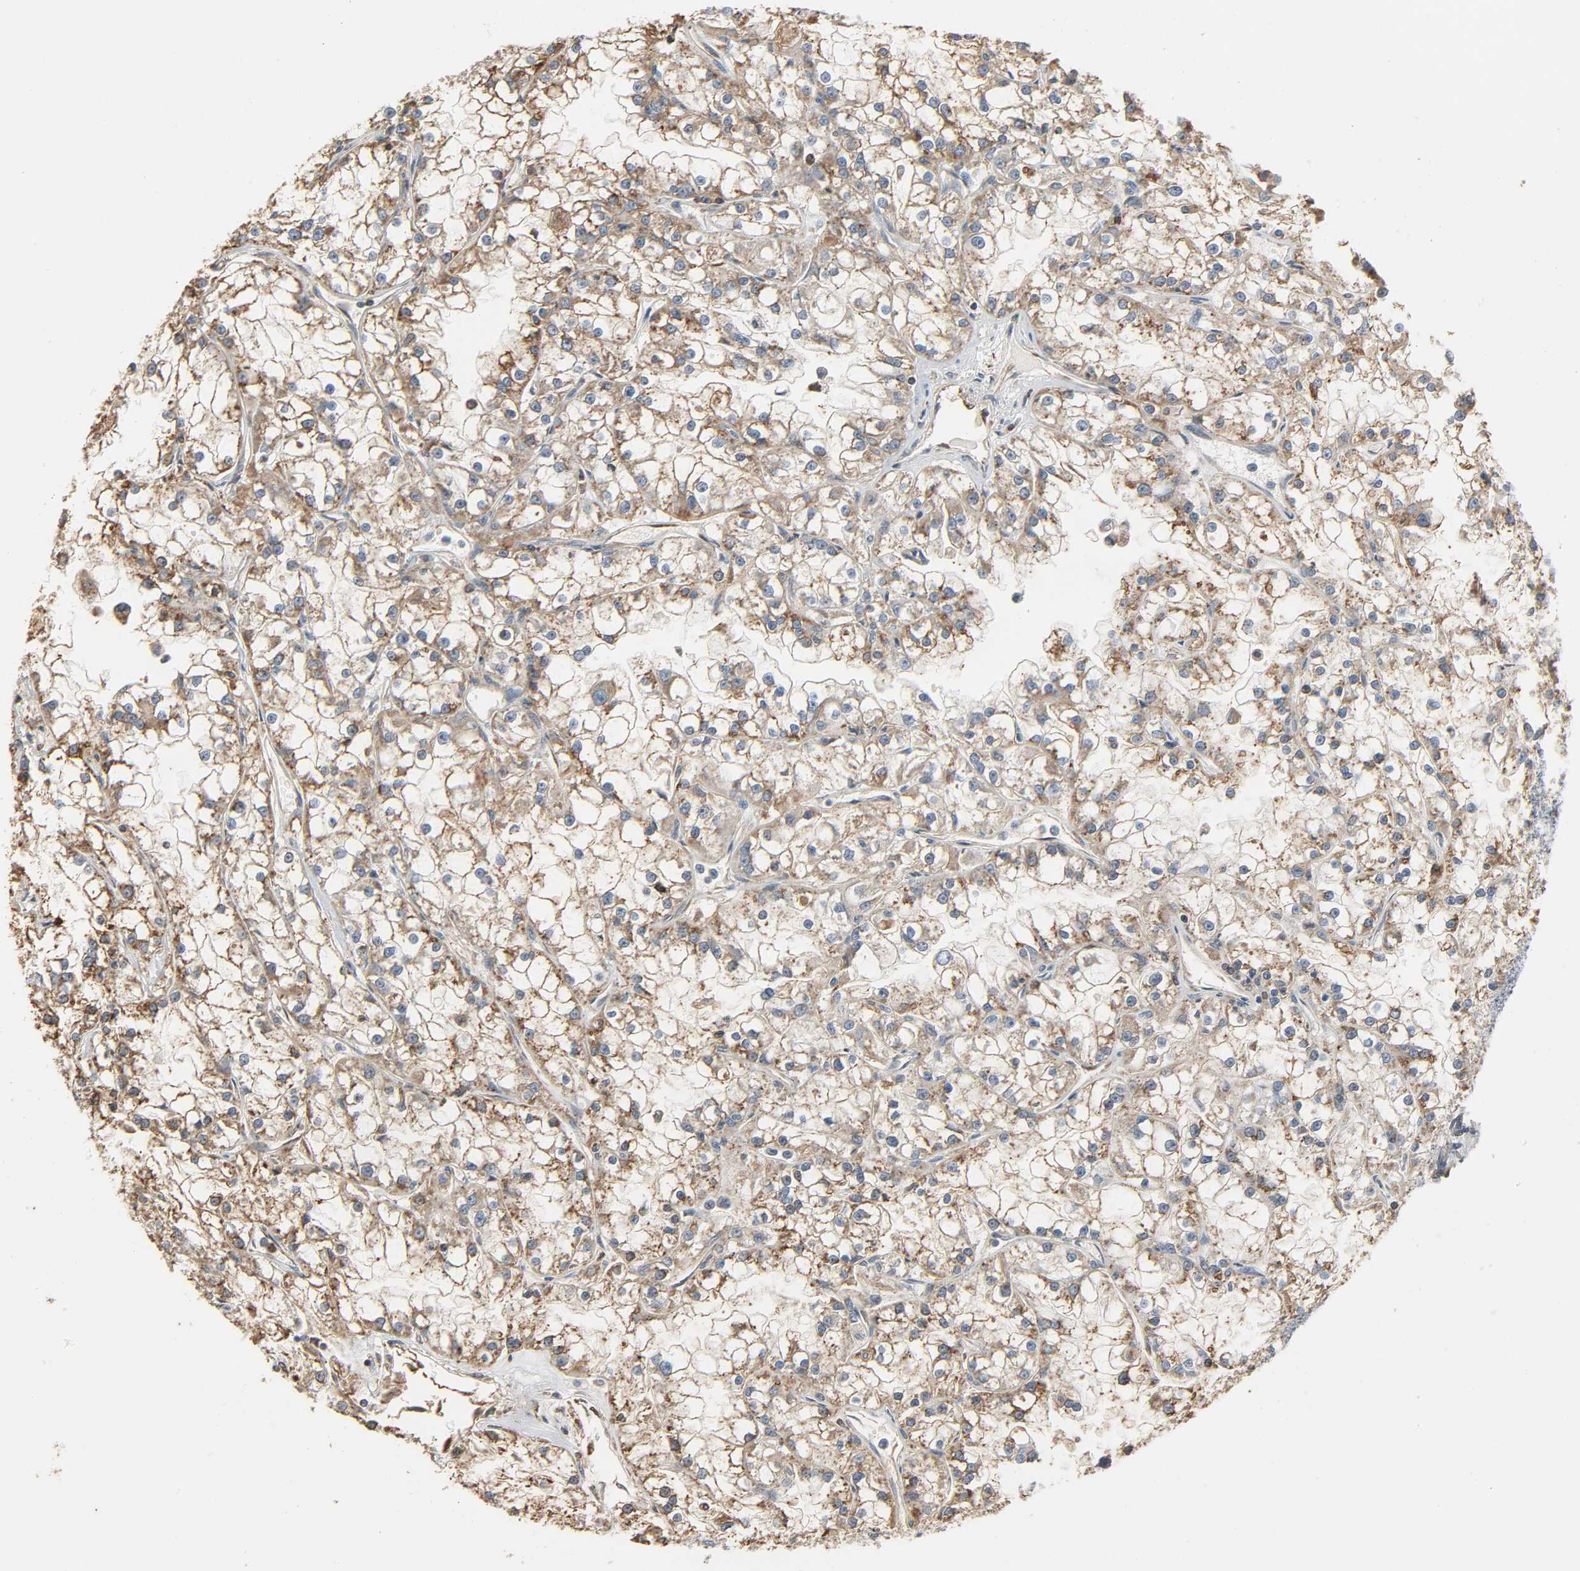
{"staining": {"intensity": "moderate", "quantity": ">75%", "location": "cytoplasmic/membranous"}, "tissue": "renal cancer", "cell_type": "Tumor cells", "image_type": "cancer", "snomed": [{"axis": "morphology", "description": "Adenocarcinoma, NOS"}, {"axis": "topography", "description": "Kidney"}], "caption": "An image of human renal adenocarcinoma stained for a protein shows moderate cytoplasmic/membranous brown staining in tumor cells.", "gene": "CD4", "patient": {"sex": "female", "age": 52}}